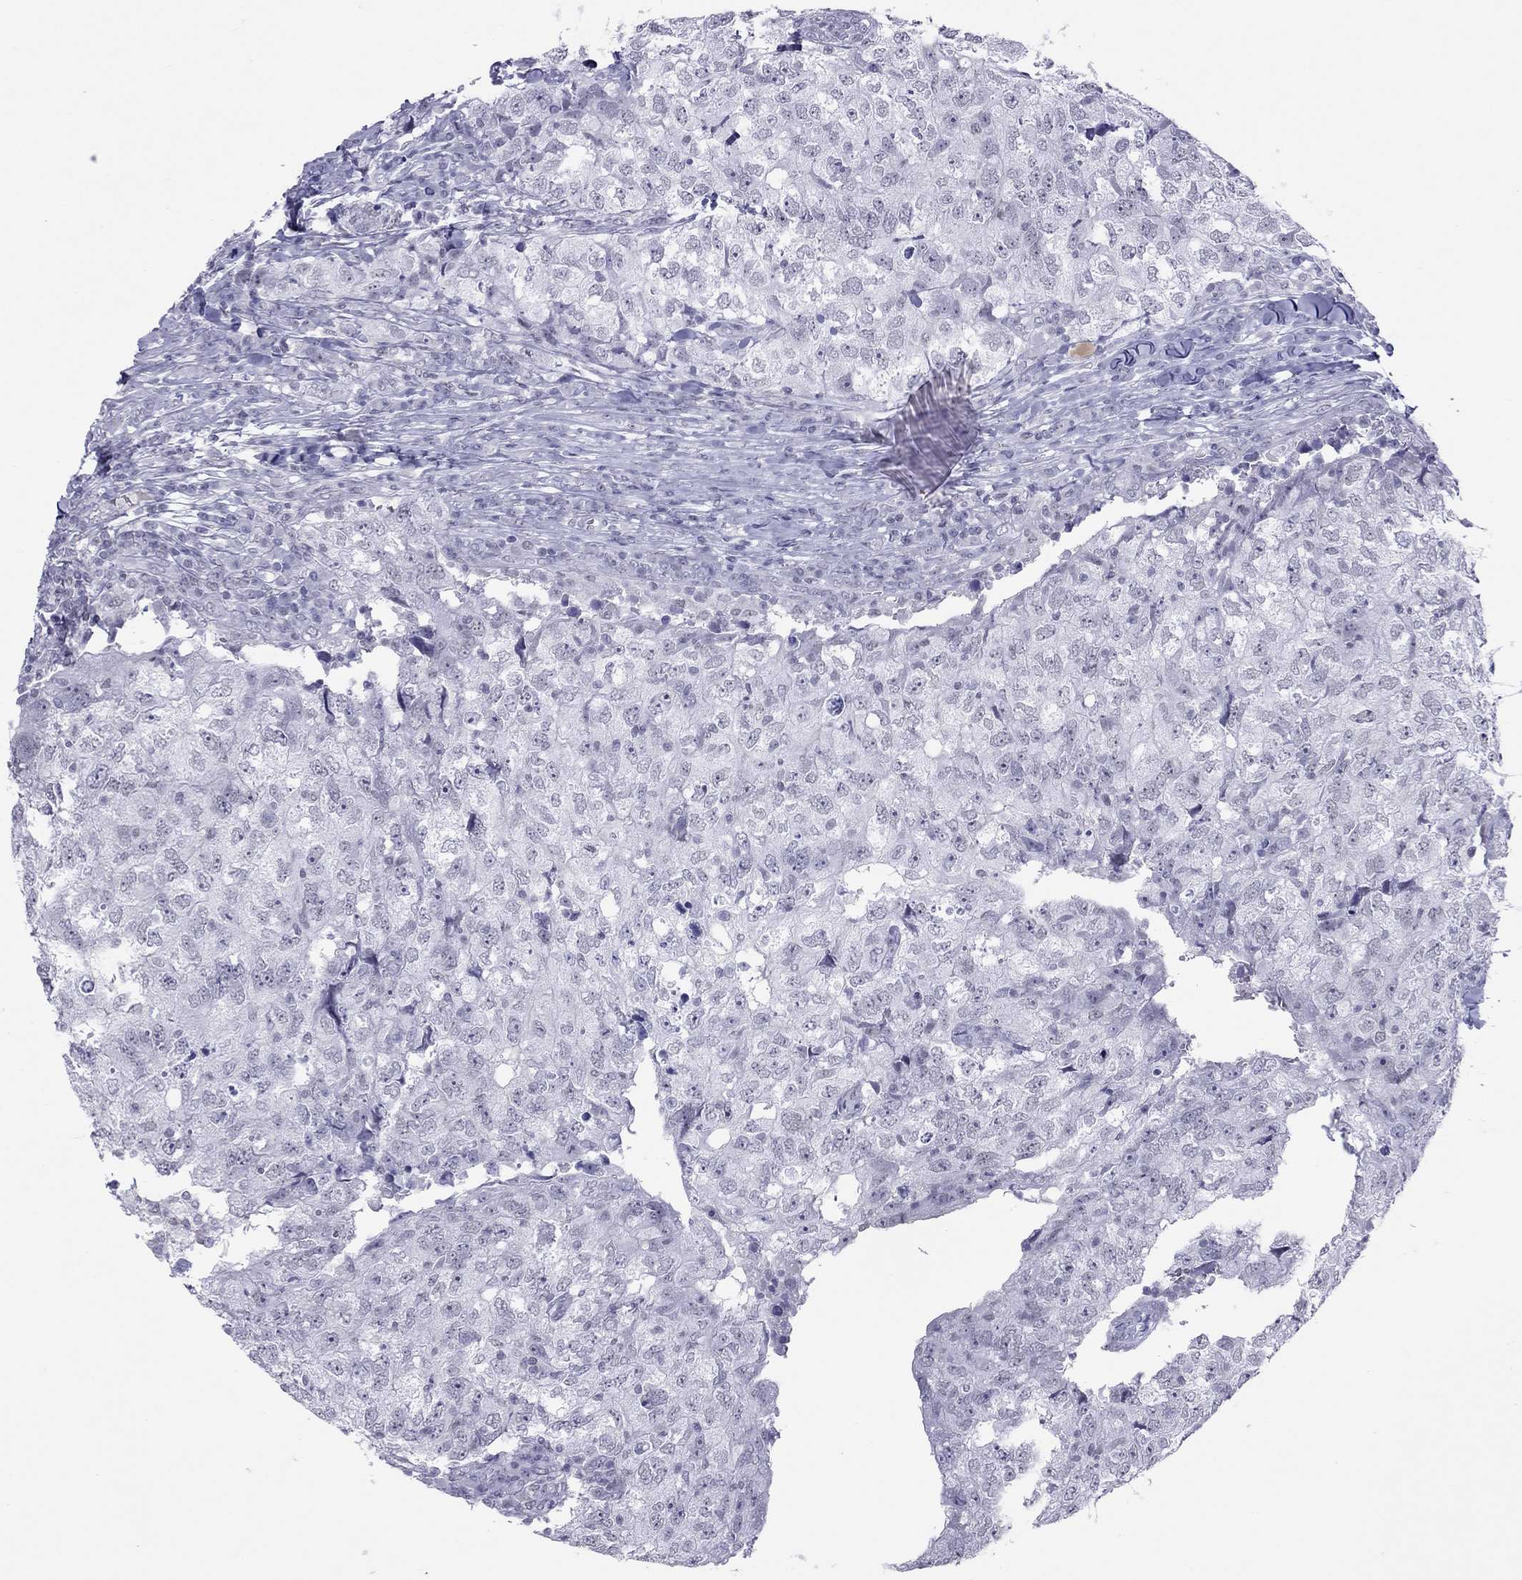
{"staining": {"intensity": "negative", "quantity": "none", "location": "none"}, "tissue": "breast cancer", "cell_type": "Tumor cells", "image_type": "cancer", "snomed": [{"axis": "morphology", "description": "Duct carcinoma"}, {"axis": "topography", "description": "Breast"}], "caption": "High power microscopy histopathology image of an immunohistochemistry histopathology image of intraductal carcinoma (breast), revealing no significant expression in tumor cells.", "gene": "JHY", "patient": {"sex": "female", "age": 30}}